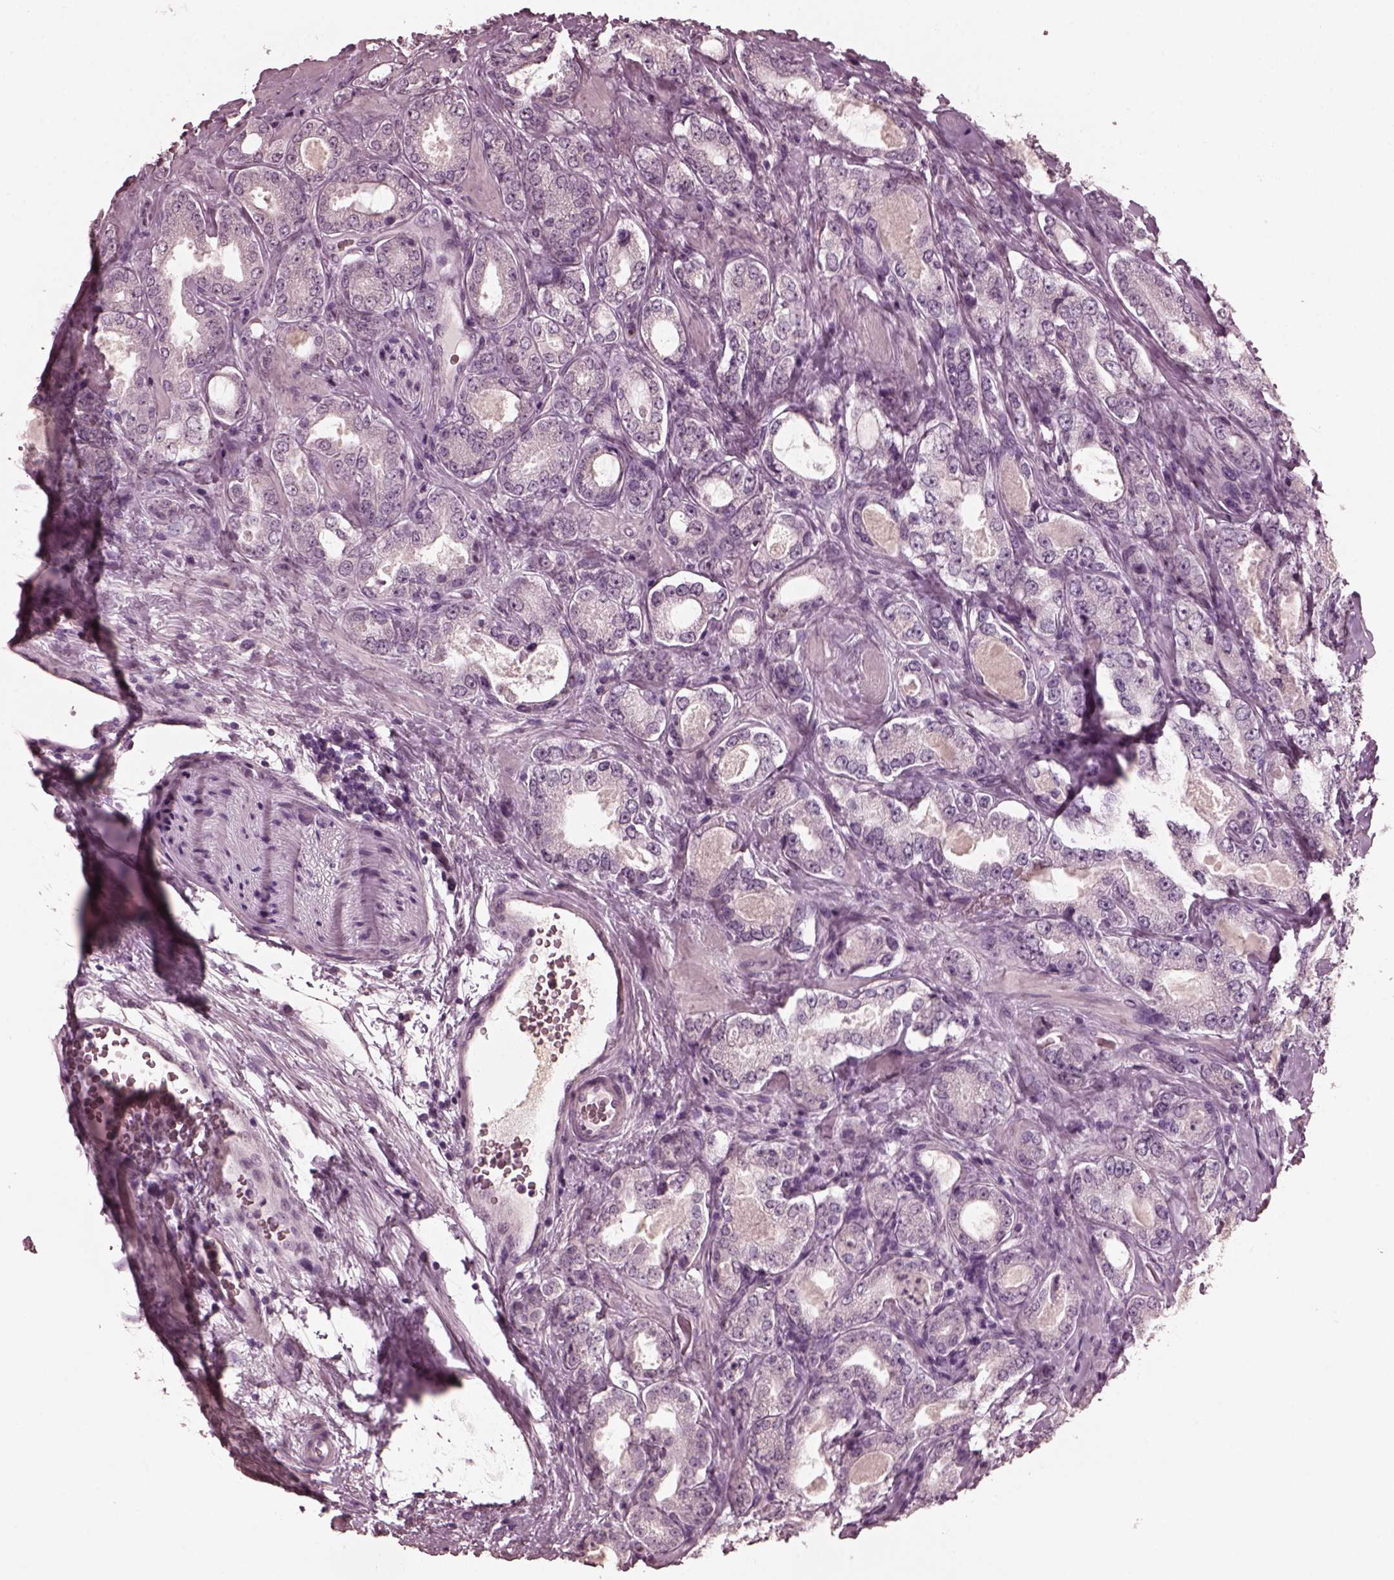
{"staining": {"intensity": "negative", "quantity": "none", "location": "none"}, "tissue": "prostate cancer", "cell_type": "Tumor cells", "image_type": "cancer", "snomed": [{"axis": "morphology", "description": "Adenocarcinoma, NOS"}, {"axis": "topography", "description": "Prostate"}], "caption": "Prostate adenocarcinoma was stained to show a protein in brown. There is no significant positivity in tumor cells.", "gene": "CGA", "patient": {"sex": "male", "age": 64}}